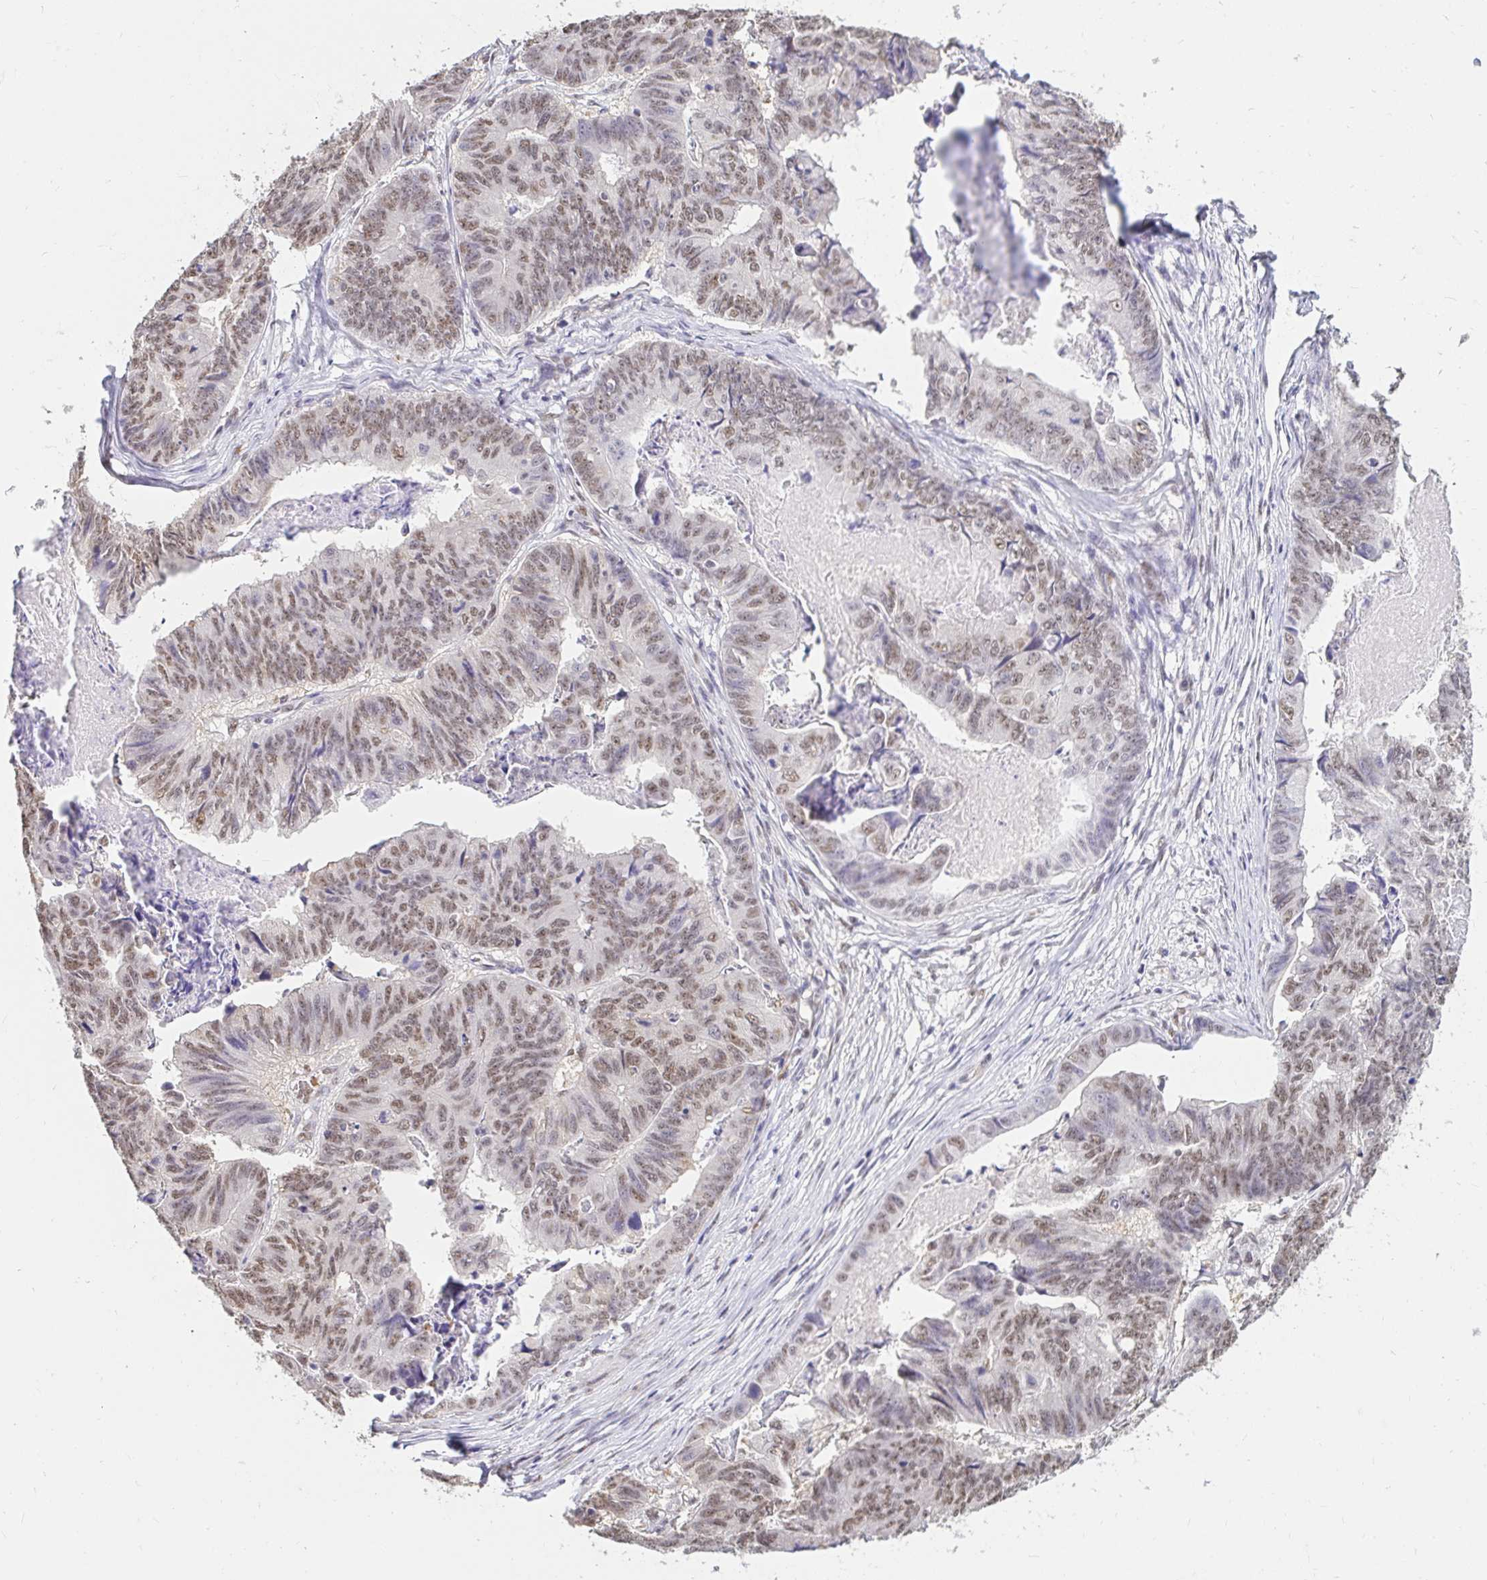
{"staining": {"intensity": "moderate", "quantity": ">75%", "location": "nuclear"}, "tissue": "stomach cancer", "cell_type": "Tumor cells", "image_type": "cancer", "snomed": [{"axis": "morphology", "description": "Adenocarcinoma, NOS"}, {"axis": "topography", "description": "Stomach, lower"}], "caption": "Immunohistochemistry (IHC) (DAB (3,3'-diaminobenzidine)) staining of human stomach cancer exhibits moderate nuclear protein positivity in about >75% of tumor cells. The protein is shown in brown color, while the nuclei are stained blue.", "gene": "RIMS4", "patient": {"sex": "male", "age": 77}}